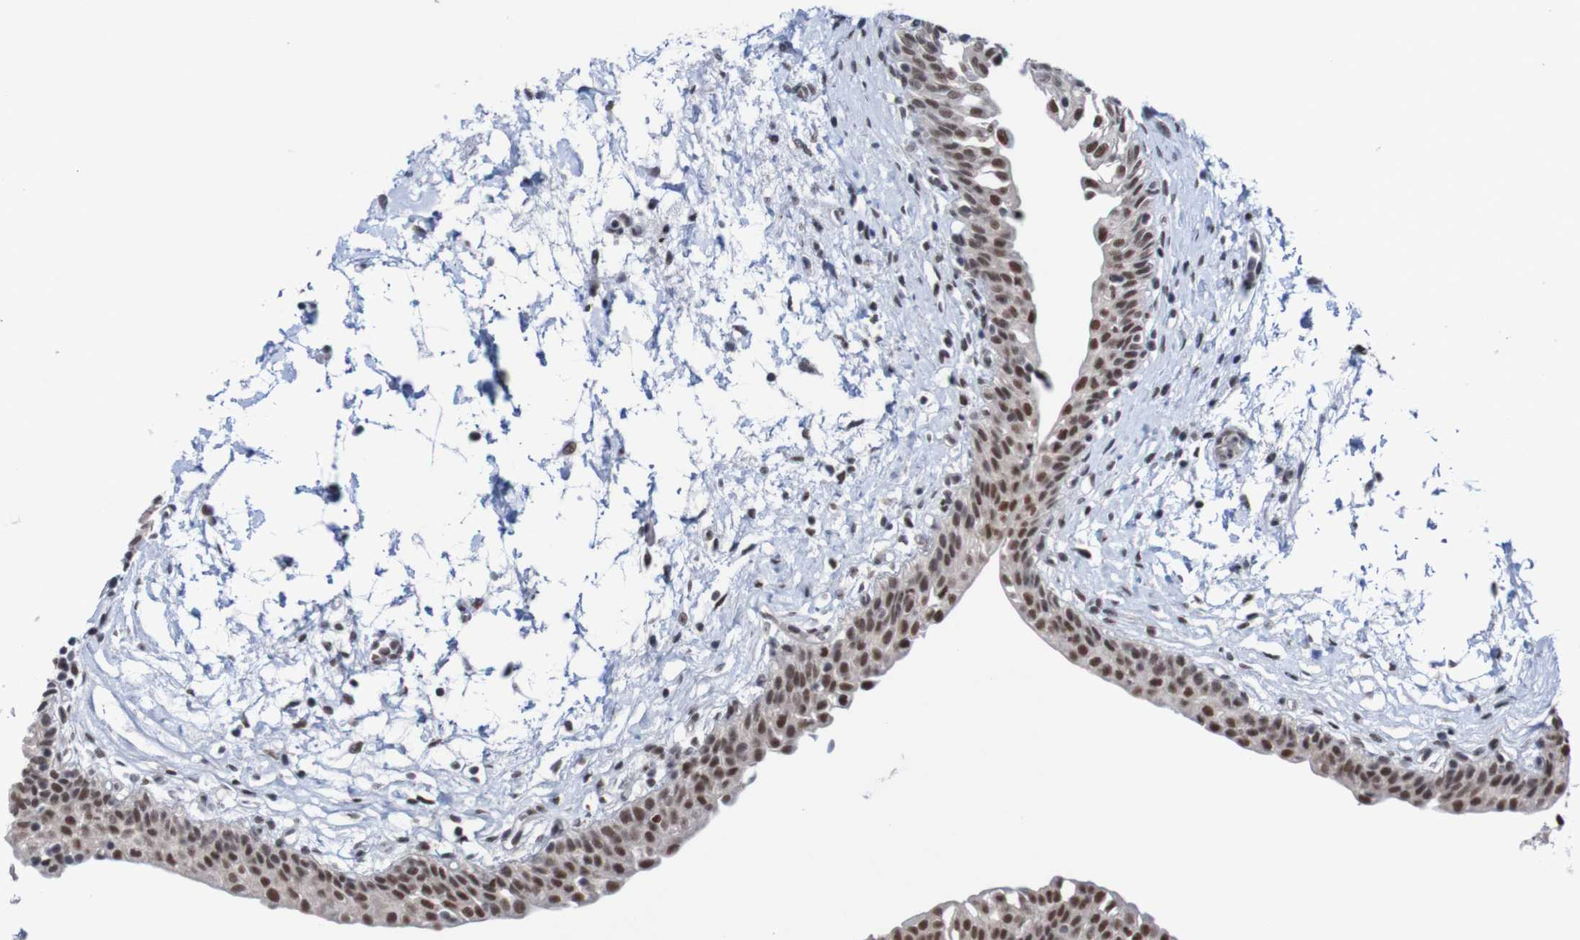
{"staining": {"intensity": "strong", "quantity": ">75%", "location": "nuclear"}, "tissue": "urinary bladder", "cell_type": "Urothelial cells", "image_type": "normal", "snomed": [{"axis": "morphology", "description": "Normal tissue, NOS"}, {"axis": "topography", "description": "Urinary bladder"}], "caption": "Immunohistochemistry (IHC) photomicrograph of unremarkable urinary bladder: urinary bladder stained using immunohistochemistry (IHC) demonstrates high levels of strong protein expression localized specifically in the nuclear of urothelial cells, appearing as a nuclear brown color.", "gene": "CDC5L", "patient": {"sex": "male", "age": 55}}